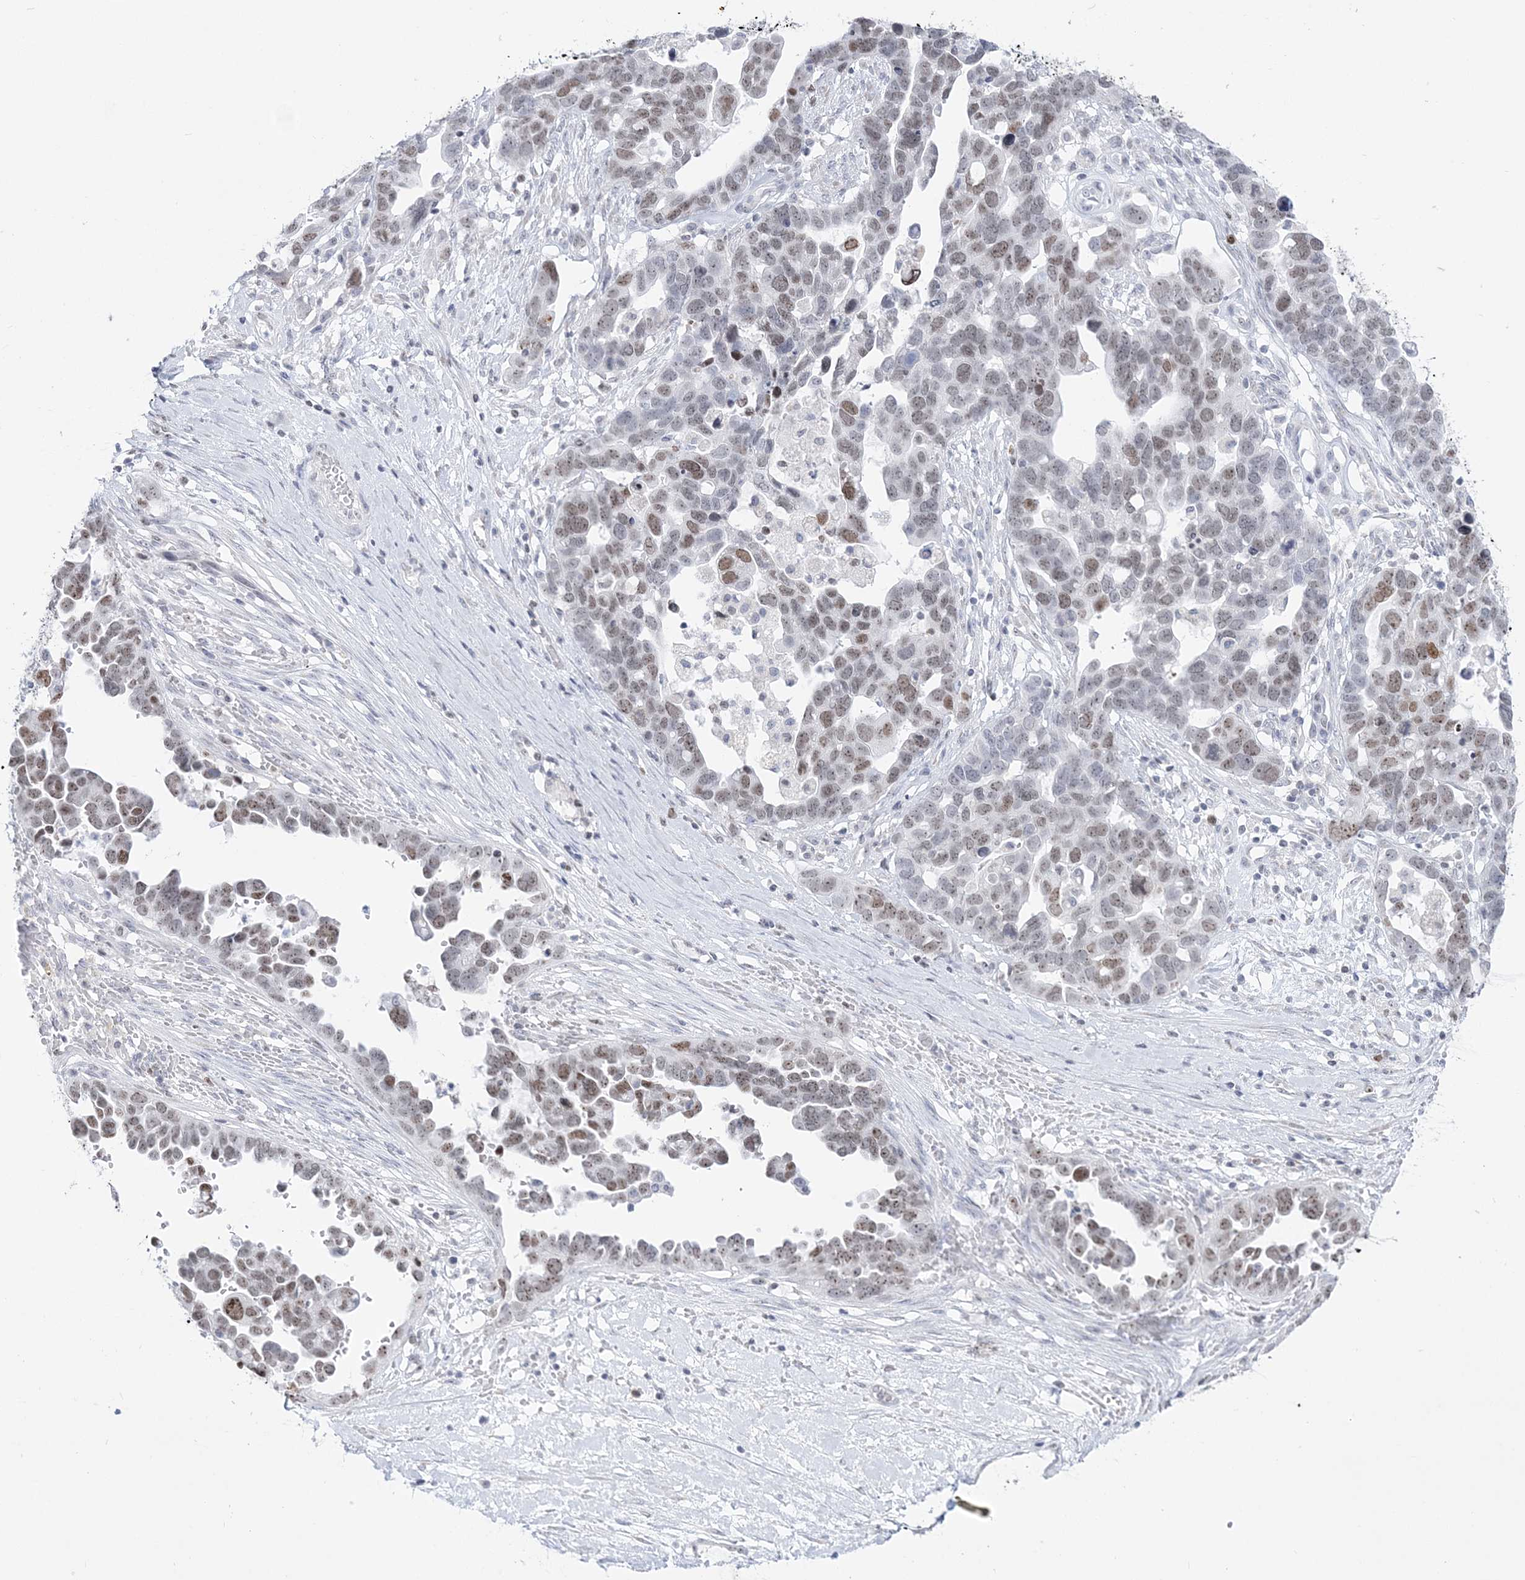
{"staining": {"intensity": "moderate", "quantity": "<25%", "location": "nuclear"}, "tissue": "ovarian cancer", "cell_type": "Tumor cells", "image_type": "cancer", "snomed": [{"axis": "morphology", "description": "Cystadenocarcinoma, serous, NOS"}, {"axis": "topography", "description": "Ovary"}], "caption": "This photomicrograph reveals immunohistochemistry staining of serous cystadenocarcinoma (ovarian), with low moderate nuclear staining in approximately <25% of tumor cells.", "gene": "DDX21", "patient": {"sex": "female", "age": 54}}